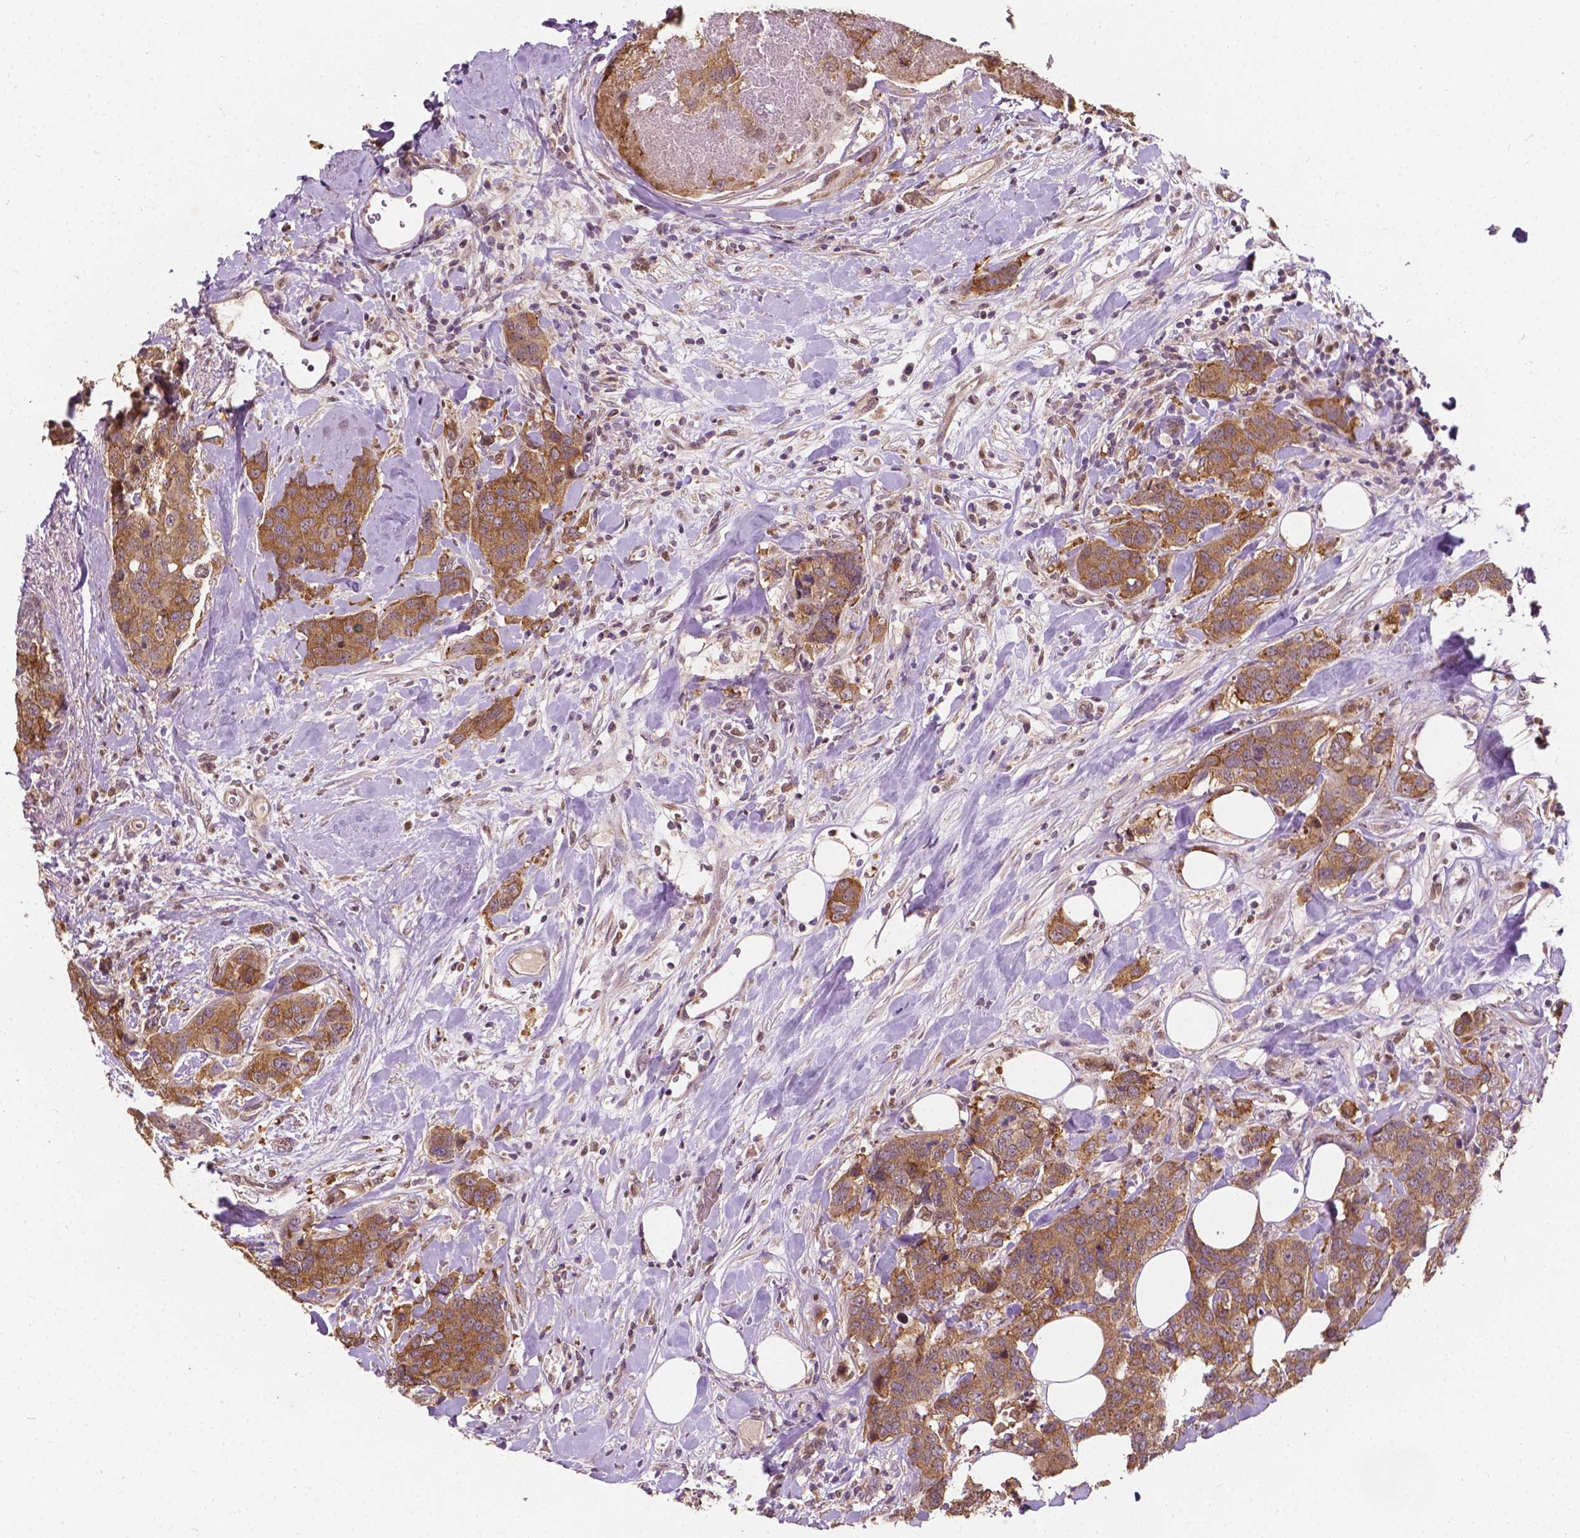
{"staining": {"intensity": "moderate", "quantity": ">75%", "location": "cytoplasmic/membranous"}, "tissue": "breast cancer", "cell_type": "Tumor cells", "image_type": "cancer", "snomed": [{"axis": "morphology", "description": "Lobular carcinoma"}, {"axis": "topography", "description": "Breast"}], "caption": "Breast lobular carcinoma stained with immunohistochemistry (IHC) shows moderate cytoplasmic/membranous staining in about >75% of tumor cells.", "gene": "DUSP16", "patient": {"sex": "female", "age": 59}}